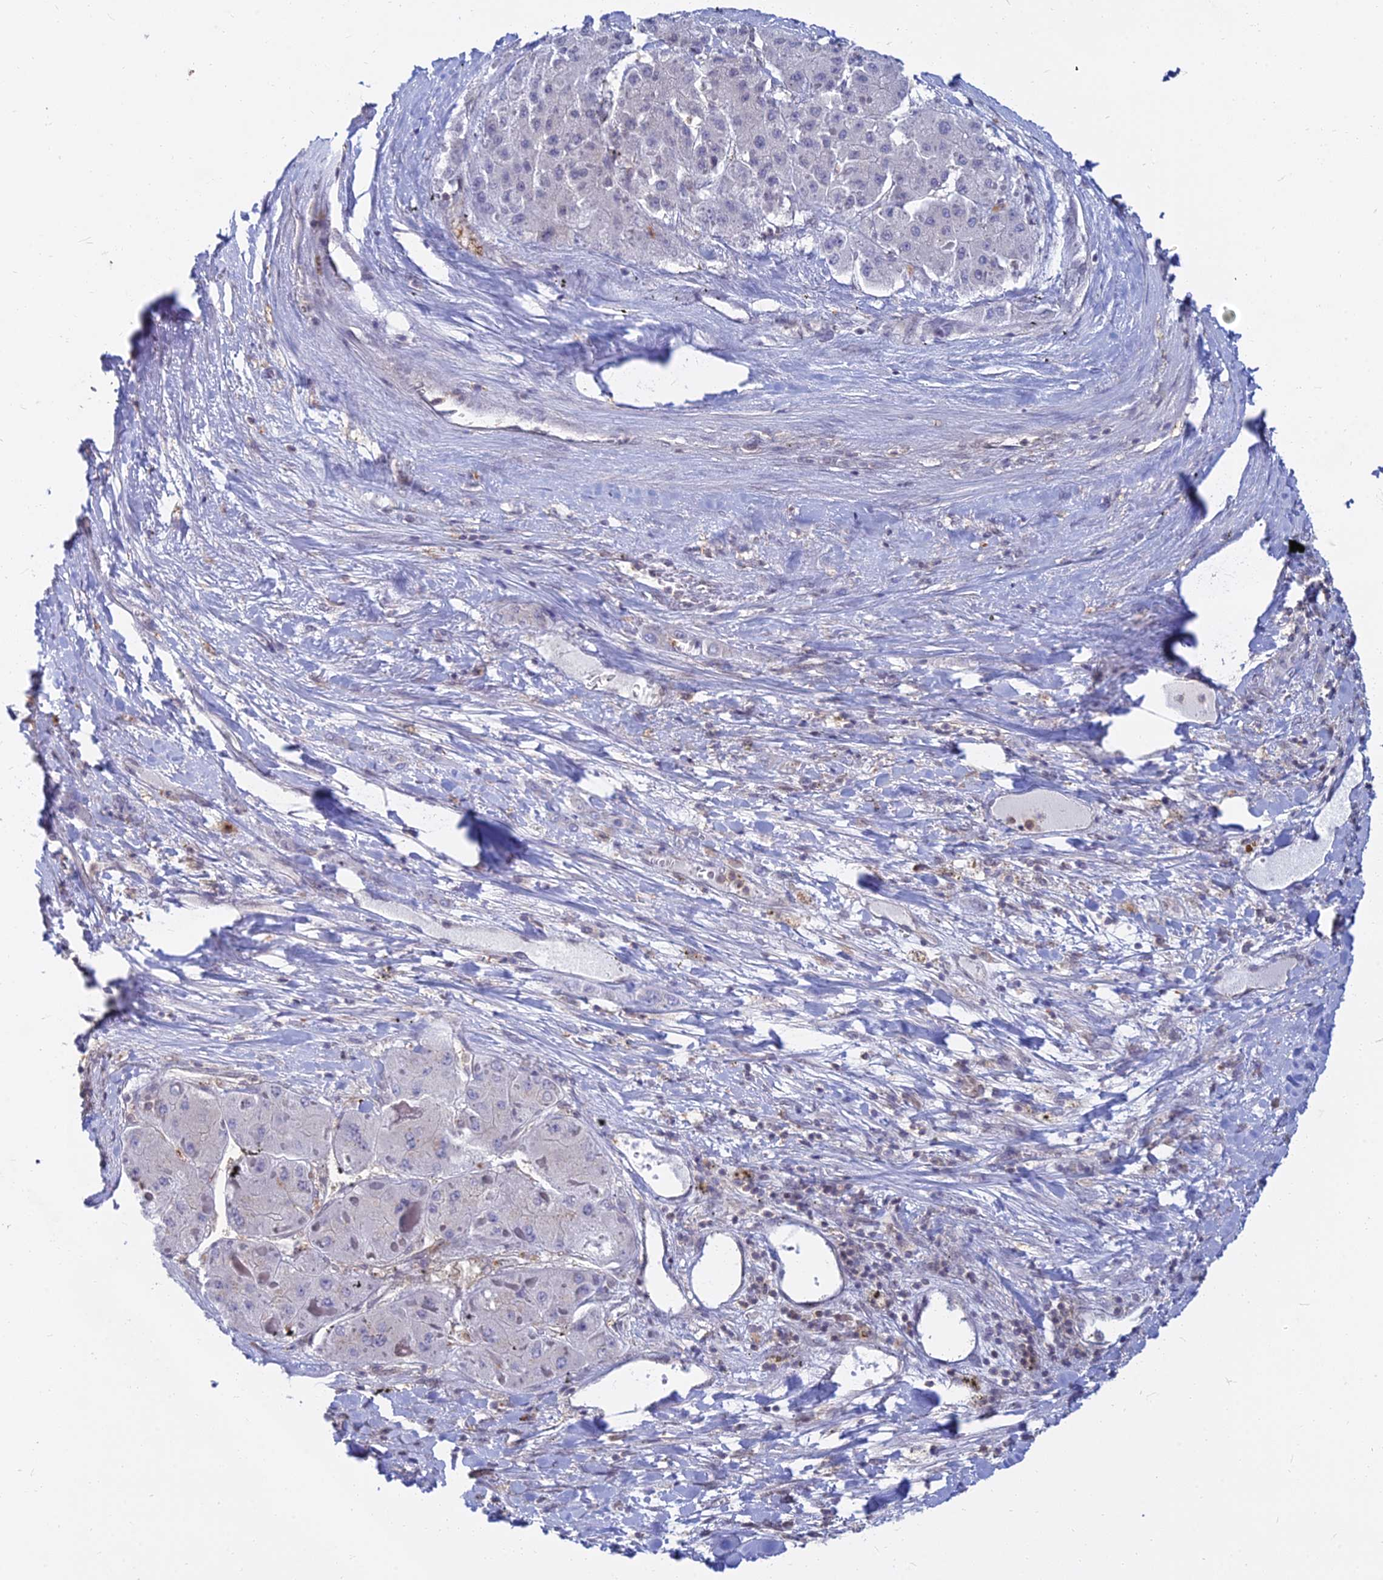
{"staining": {"intensity": "negative", "quantity": "none", "location": "none"}, "tissue": "liver cancer", "cell_type": "Tumor cells", "image_type": "cancer", "snomed": [{"axis": "morphology", "description": "Carcinoma, Hepatocellular, NOS"}, {"axis": "topography", "description": "Liver"}], "caption": "Immunohistochemistry photomicrograph of human hepatocellular carcinoma (liver) stained for a protein (brown), which reveals no positivity in tumor cells.", "gene": "B3GALT4", "patient": {"sex": "female", "age": 73}}